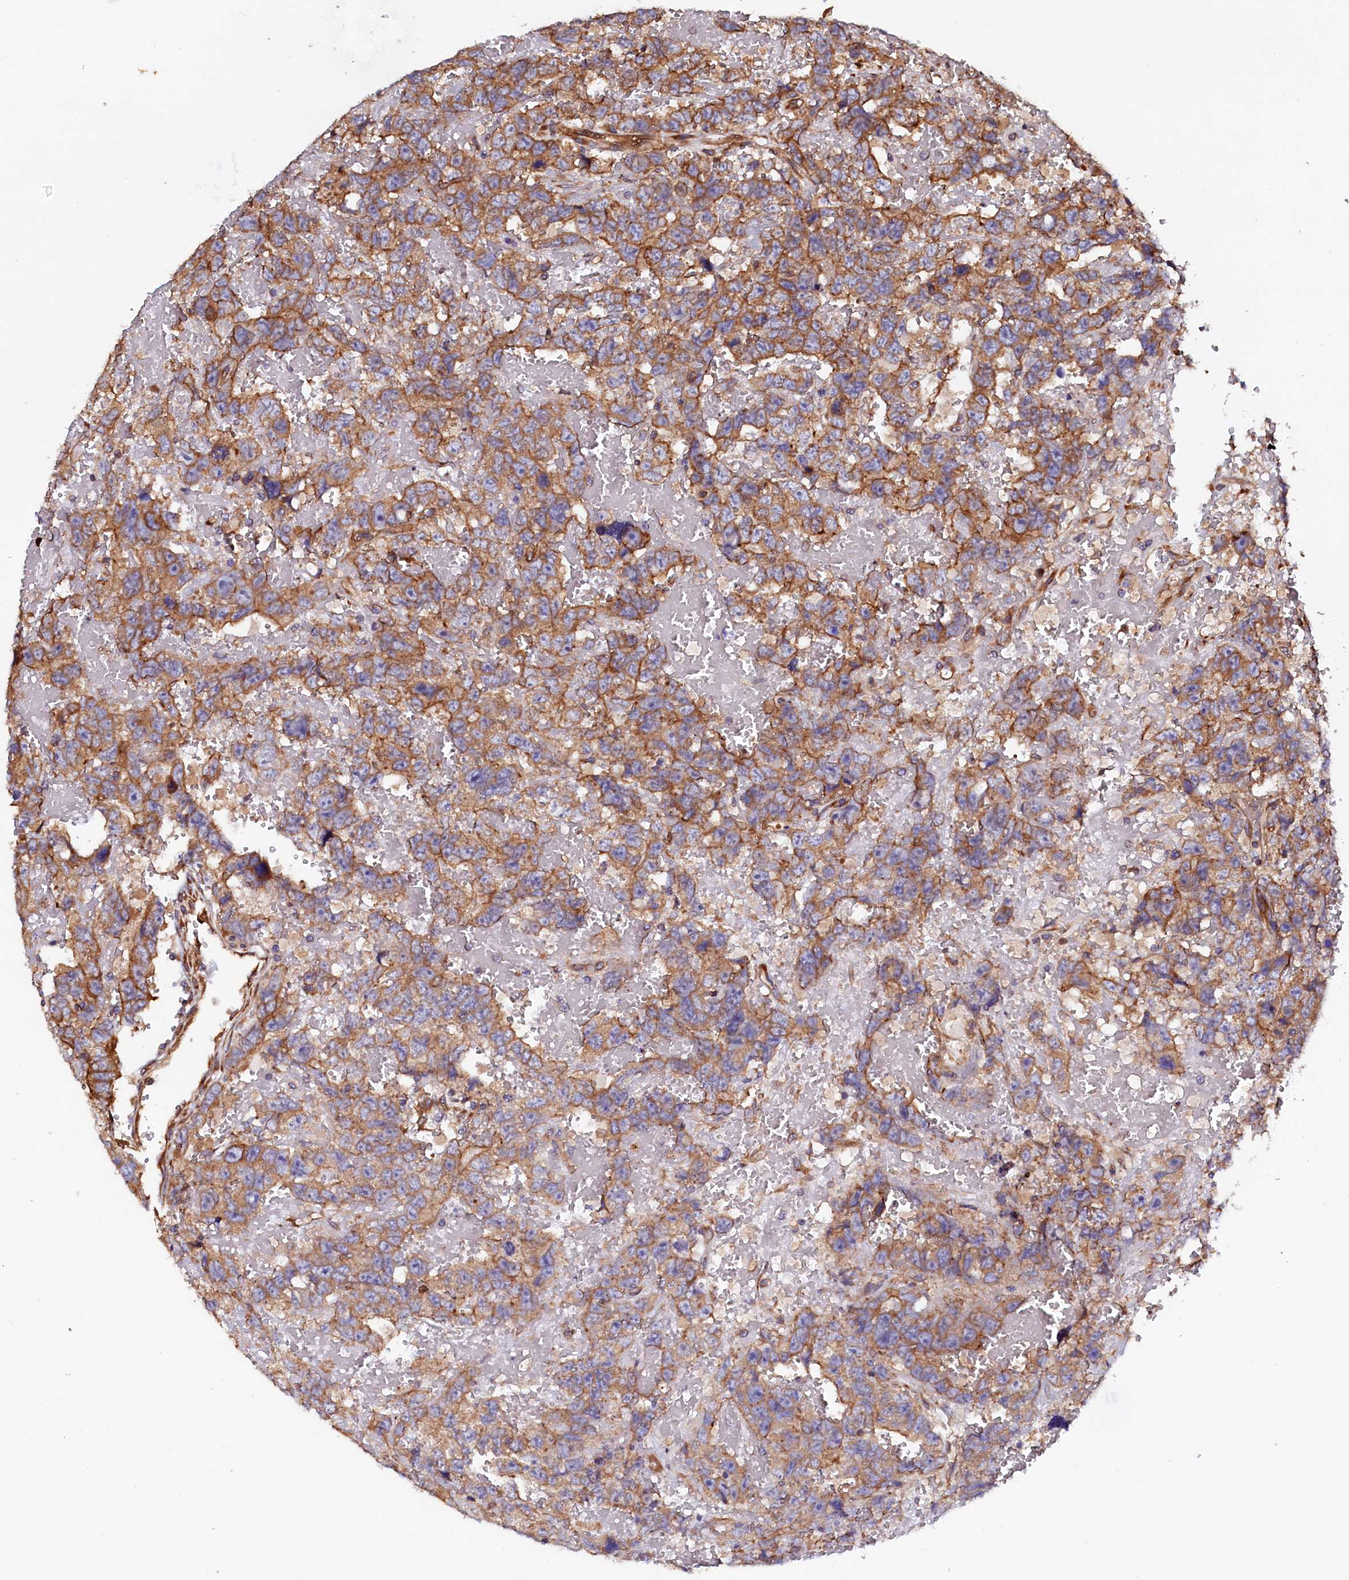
{"staining": {"intensity": "moderate", "quantity": "25%-75%", "location": "cytoplasmic/membranous"}, "tissue": "testis cancer", "cell_type": "Tumor cells", "image_type": "cancer", "snomed": [{"axis": "morphology", "description": "Carcinoma, Embryonal, NOS"}, {"axis": "topography", "description": "Testis"}], "caption": "Protein staining of testis embryonal carcinoma tissue displays moderate cytoplasmic/membranous positivity in approximately 25%-75% of tumor cells.", "gene": "ATXN2L", "patient": {"sex": "male", "age": 45}}